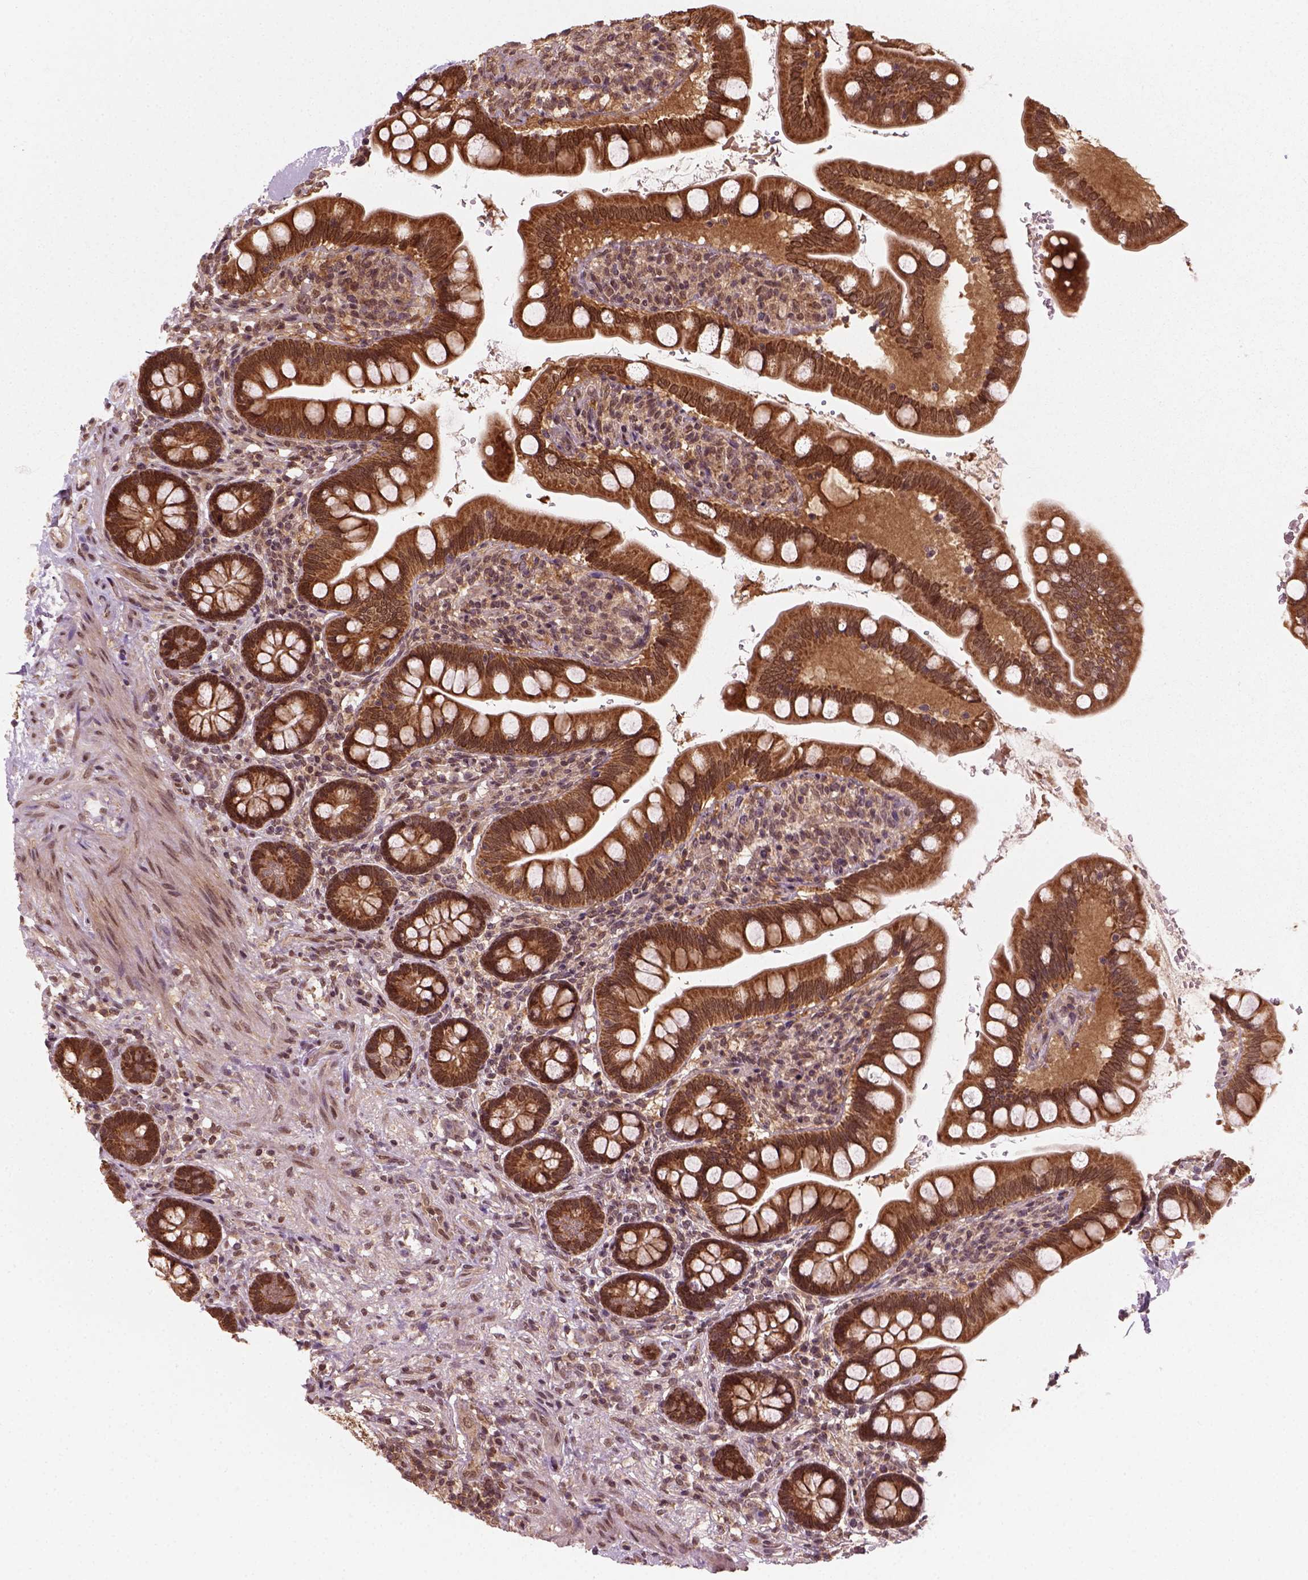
{"staining": {"intensity": "strong", "quantity": ">75%", "location": "cytoplasmic/membranous,nuclear"}, "tissue": "small intestine", "cell_type": "Glandular cells", "image_type": "normal", "snomed": [{"axis": "morphology", "description": "Normal tissue, NOS"}, {"axis": "topography", "description": "Small intestine"}], "caption": "Immunohistochemical staining of normal human small intestine reveals strong cytoplasmic/membranous,nuclear protein expression in approximately >75% of glandular cells.", "gene": "NUDT9", "patient": {"sex": "female", "age": 56}}